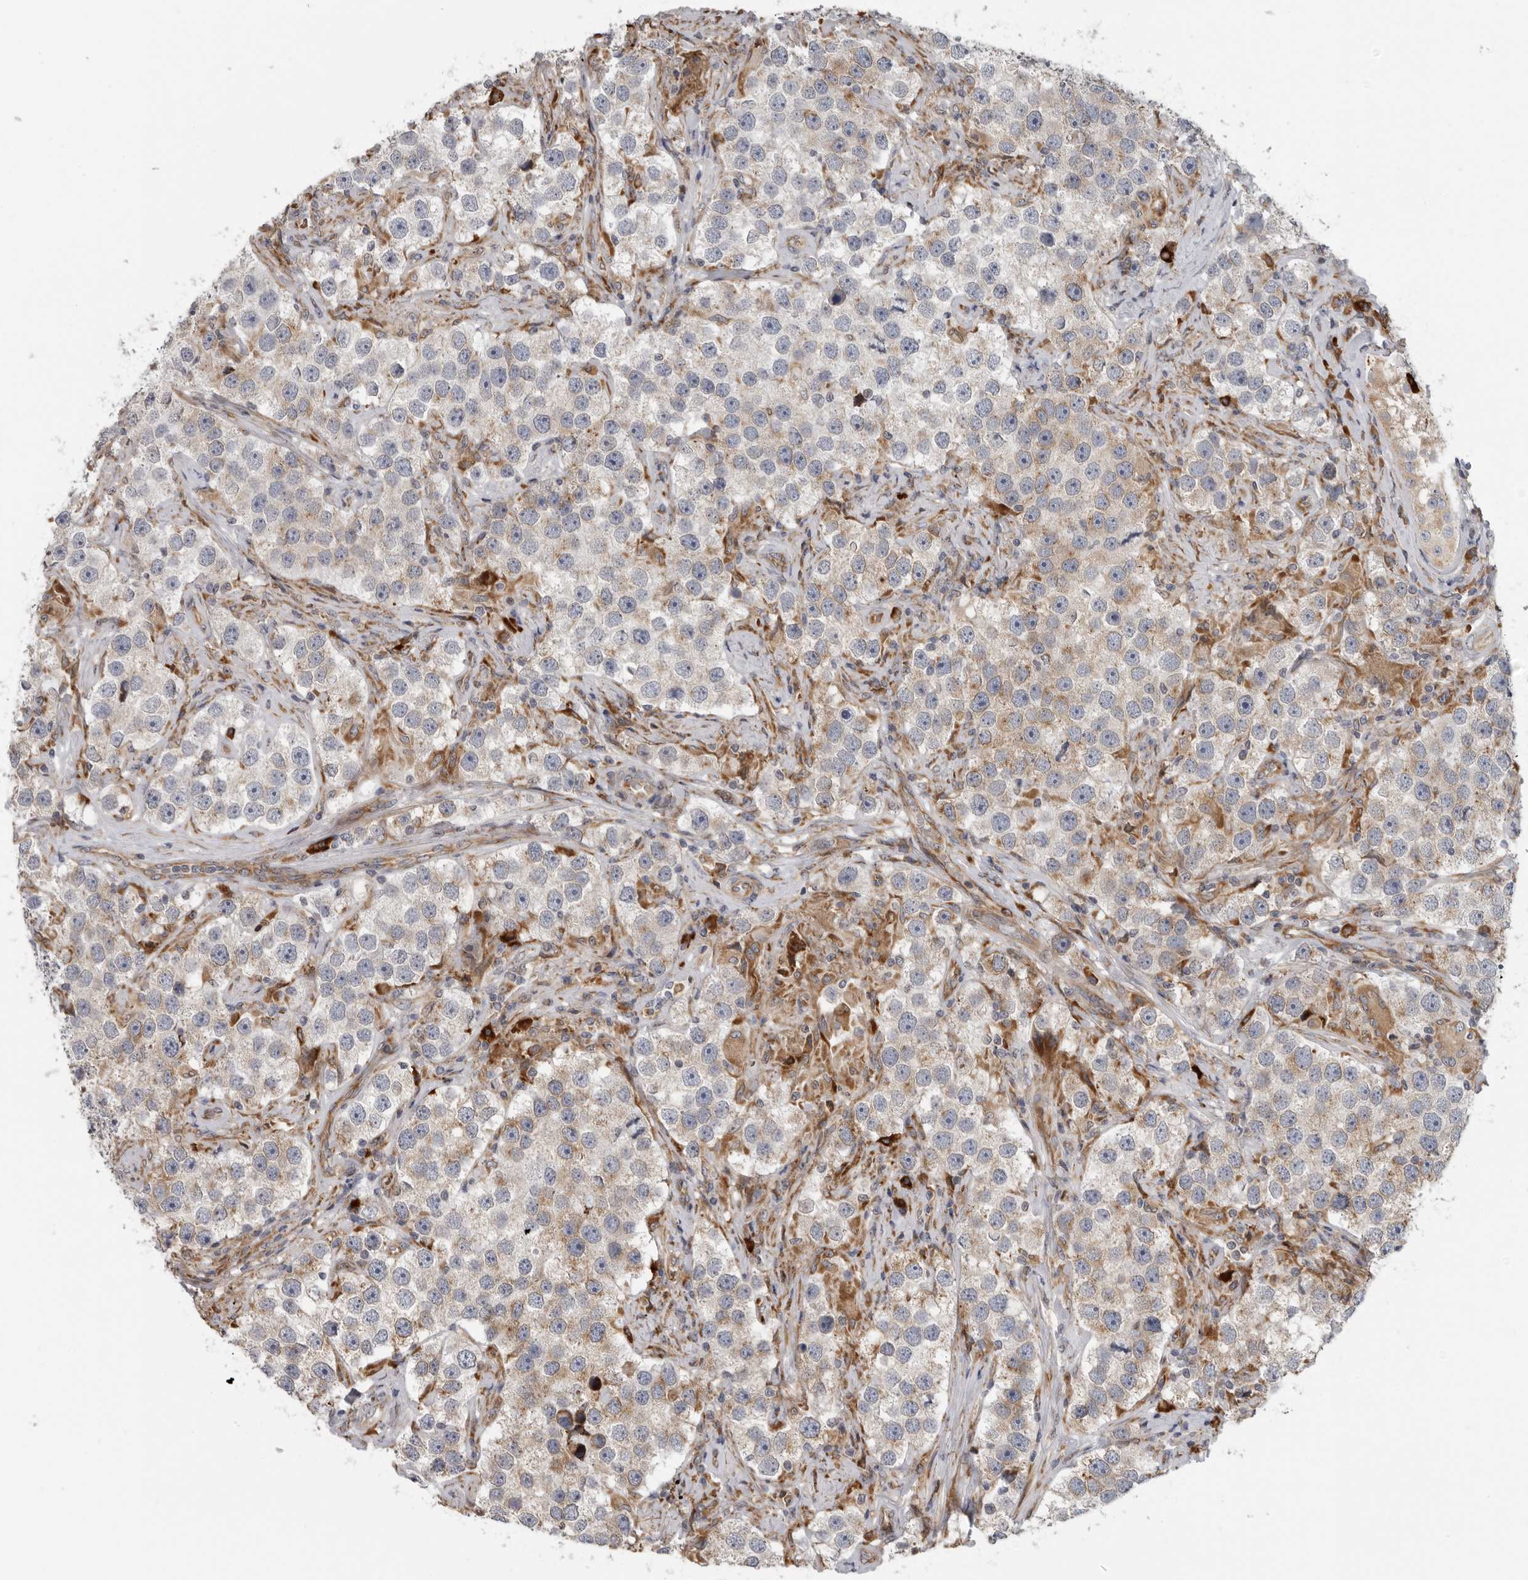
{"staining": {"intensity": "weak", "quantity": "25%-75%", "location": "cytoplasmic/membranous"}, "tissue": "testis cancer", "cell_type": "Tumor cells", "image_type": "cancer", "snomed": [{"axis": "morphology", "description": "Seminoma, NOS"}, {"axis": "topography", "description": "Testis"}], "caption": "Testis cancer stained with a brown dye displays weak cytoplasmic/membranous positive expression in approximately 25%-75% of tumor cells.", "gene": "ALPK2", "patient": {"sex": "male", "age": 49}}